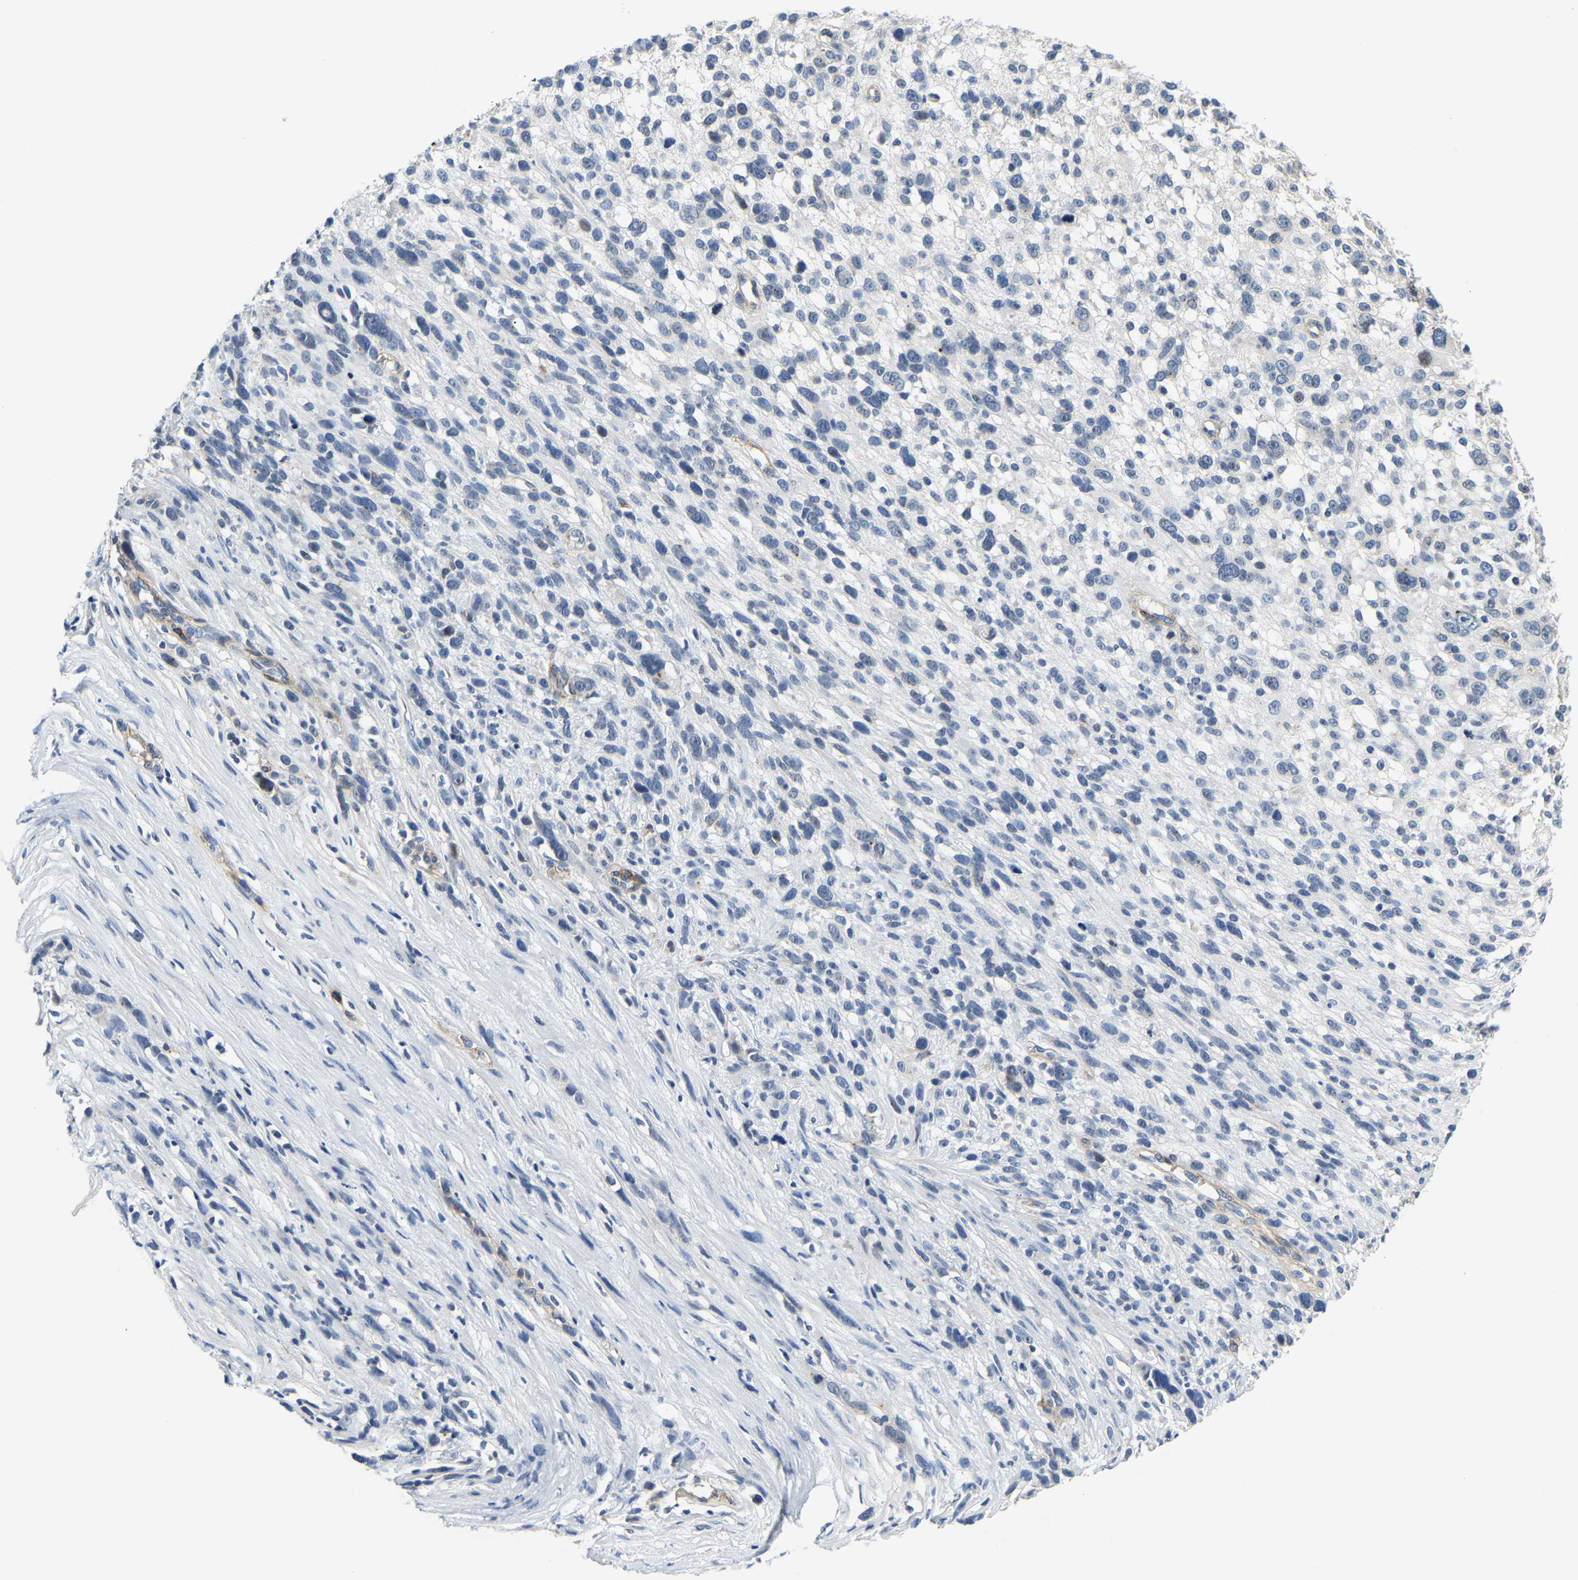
{"staining": {"intensity": "negative", "quantity": "none", "location": "none"}, "tissue": "melanoma", "cell_type": "Tumor cells", "image_type": "cancer", "snomed": [{"axis": "morphology", "description": "Malignant melanoma, NOS"}, {"axis": "topography", "description": "Skin"}], "caption": "Immunohistochemical staining of human melanoma demonstrates no significant positivity in tumor cells.", "gene": "LIAS", "patient": {"sex": "female", "age": 55}}